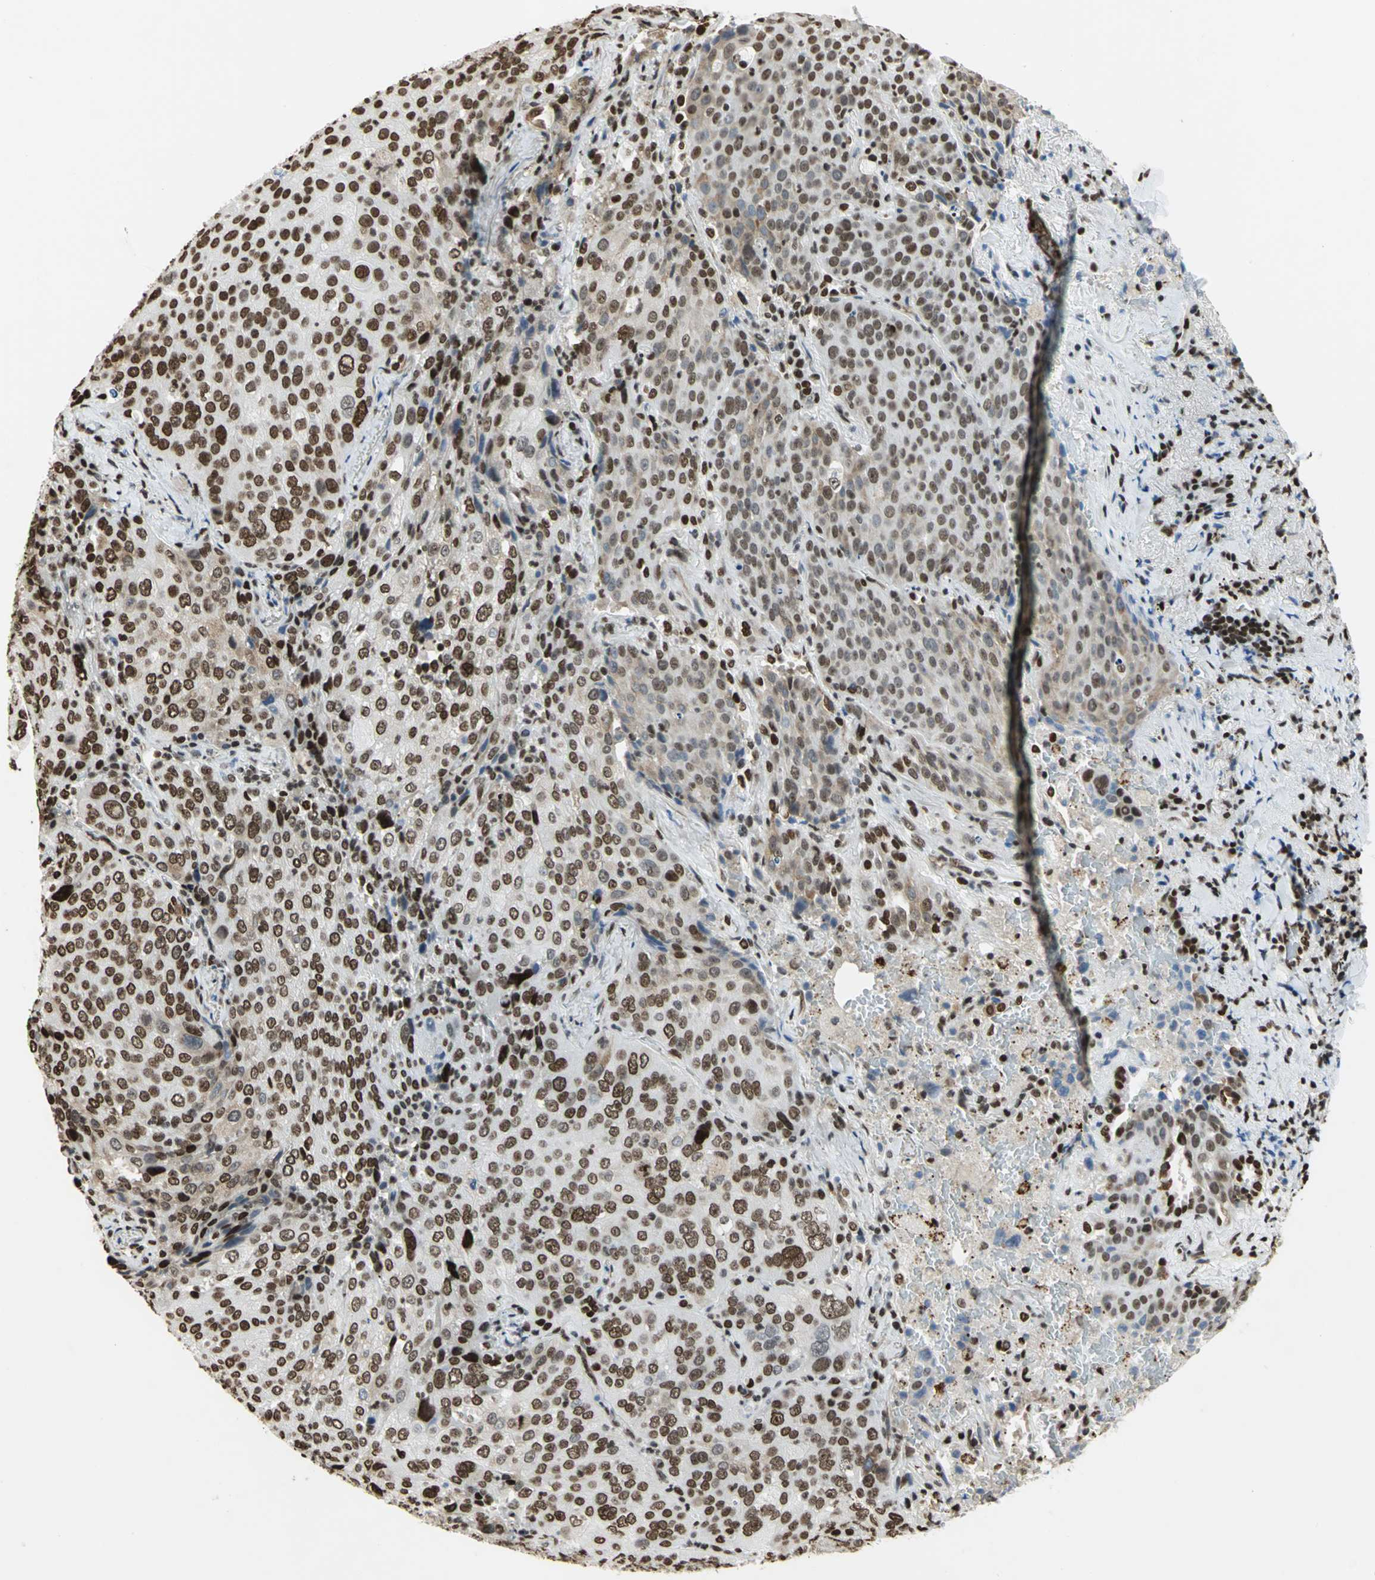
{"staining": {"intensity": "strong", "quantity": ">75%", "location": "nuclear"}, "tissue": "lung cancer", "cell_type": "Tumor cells", "image_type": "cancer", "snomed": [{"axis": "morphology", "description": "Squamous cell carcinoma, NOS"}, {"axis": "topography", "description": "Lung"}], "caption": "An IHC histopathology image of neoplastic tissue is shown. Protein staining in brown labels strong nuclear positivity in lung cancer within tumor cells. Immunohistochemistry stains the protein in brown and the nuclei are stained blue.", "gene": "HMGB1", "patient": {"sex": "male", "age": 54}}